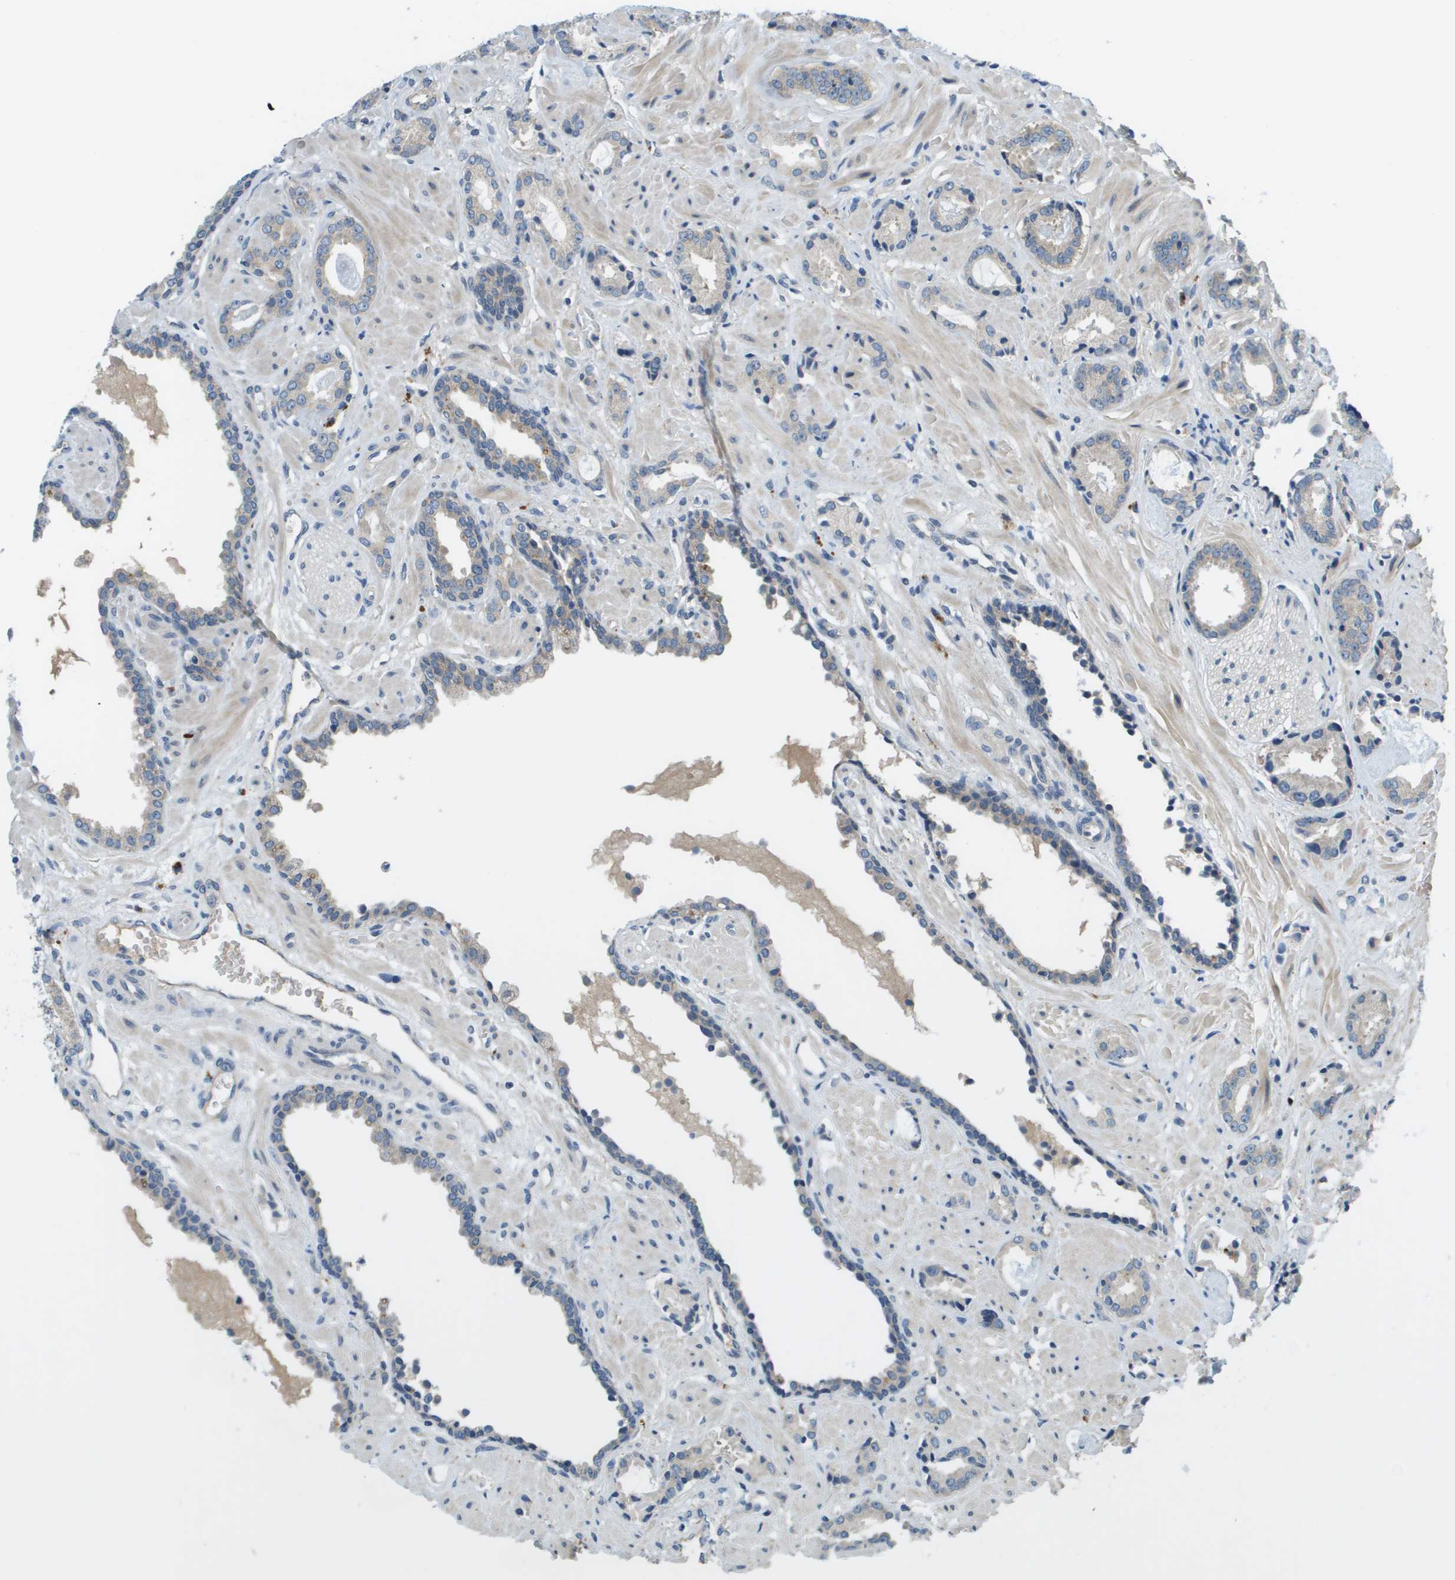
{"staining": {"intensity": "negative", "quantity": "none", "location": "none"}, "tissue": "prostate cancer", "cell_type": "Tumor cells", "image_type": "cancer", "snomed": [{"axis": "morphology", "description": "Adenocarcinoma, Low grade"}, {"axis": "topography", "description": "Prostate"}], "caption": "Prostate adenocarcinoma (low-grade) was stained to show a protein in brown. There is no significant positivity in tumor cells.", "gene": "SLC25A20", "patient": {"sex": "male", "age": 53}}